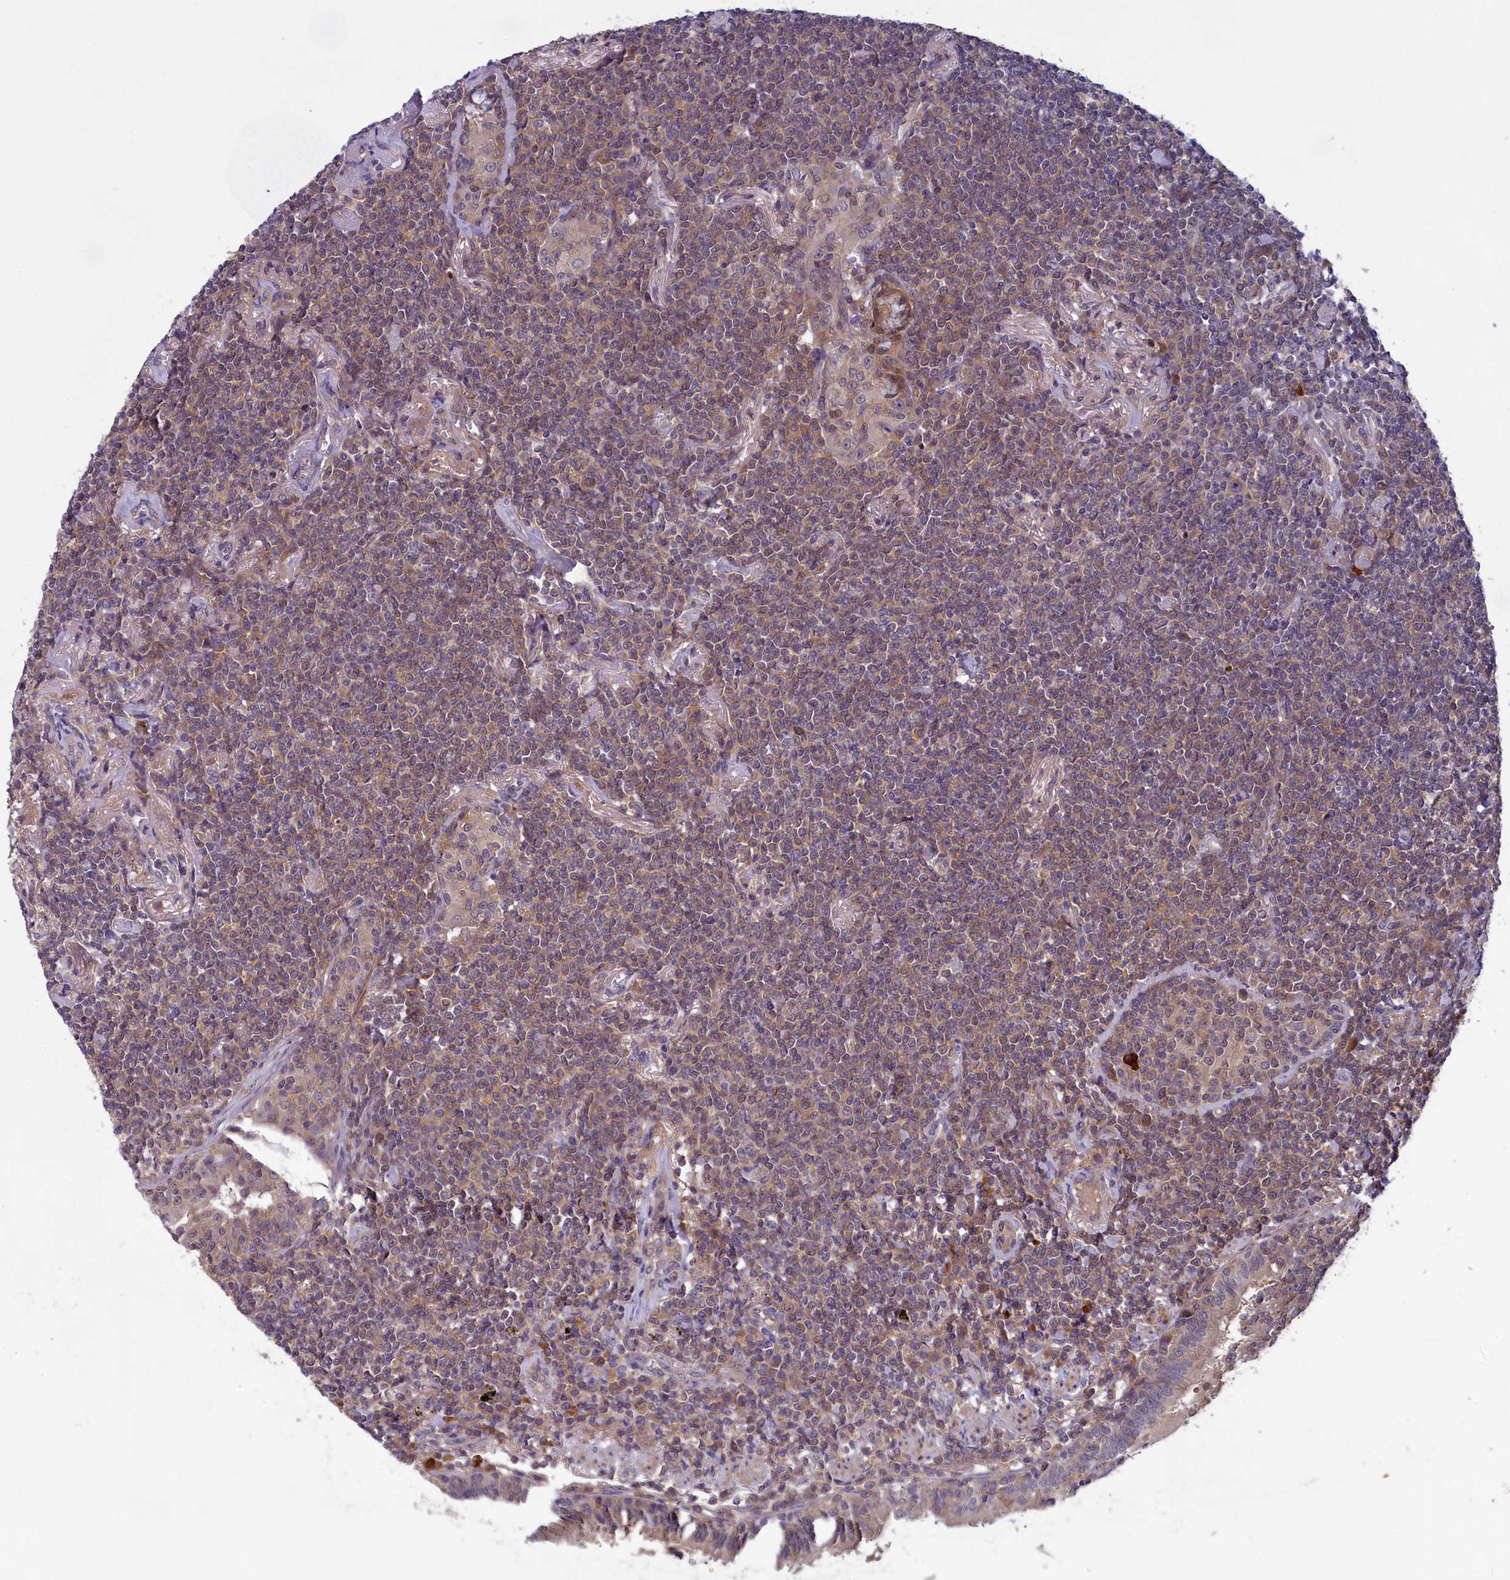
{"staining": {"intensity": "weak", "quantity": ">75%", "location": "cytoplasmic/membranous"}, "tissue": "lymphoma", "cell_type": "Tumor cells", "image_type": "cancer", "snomed": [{"axis": "morphology", "description": "Malignant lymphoma, non-Hodgkin's type, Low grade"}, {"axis": "topography", "description": "Lung"}], "caption": "This is a micrograph of immunohistochemistry staining of malignant lymphoma, non-Hodgkin's type (low-grade), which shows weak expression in the cytoplasmic/membranous of tumor cells.", "gene": "NUBP1", "patient": {"sex": "female", "age": 71}}